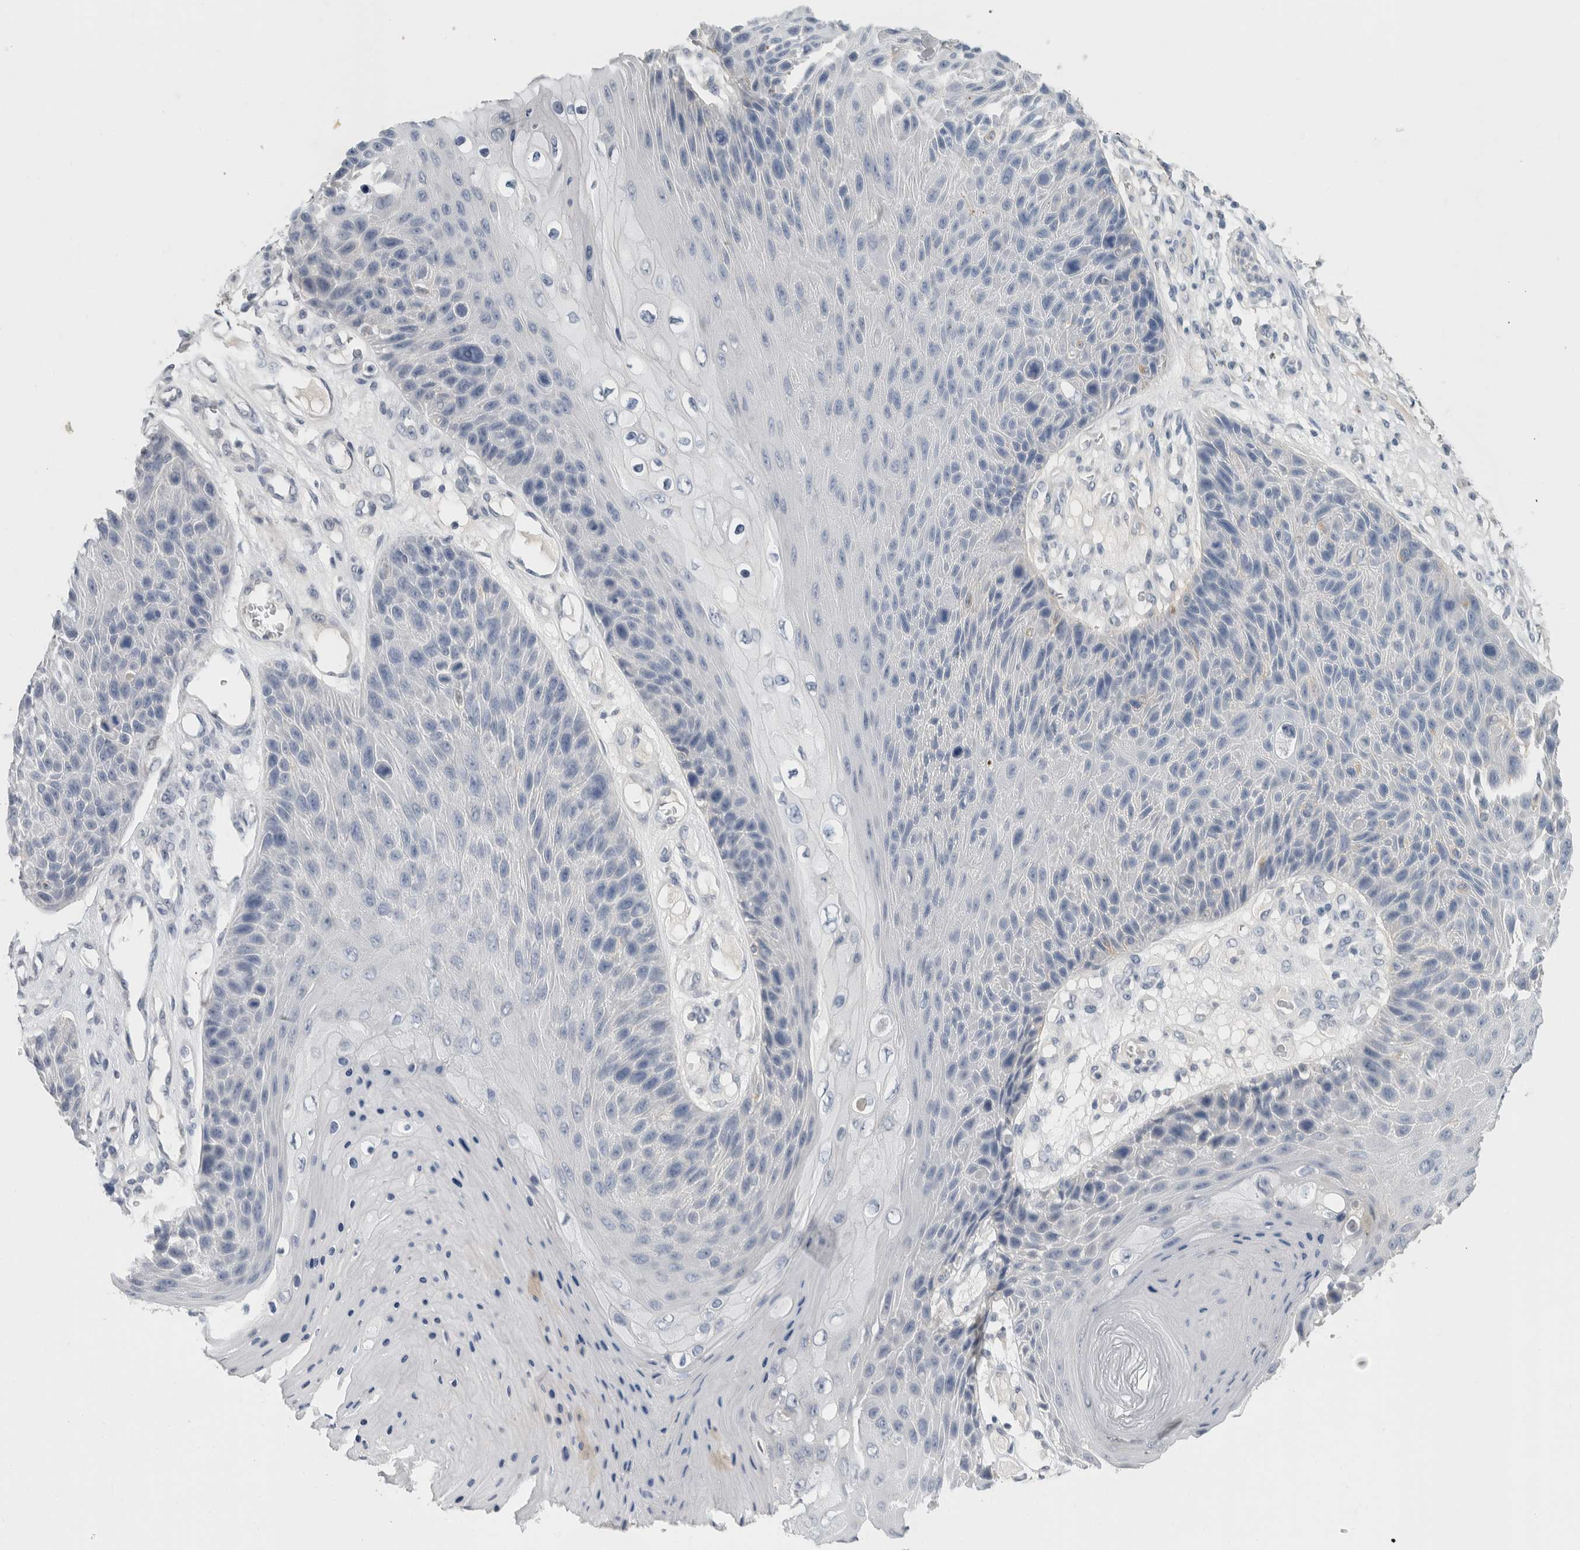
{"staining": {"intensity": "negative", "quantity": "none", "location": "none"}, "tissue": "skin cancer", "cell_type": "Tumor cells", "image_type": "cancer", "snomed": [{"axis": "morphology", "description": "Squamous cell carcinoma, NOS"}, {"axis": "topography", "description": "Skin"}], "caption": "A high-resolution histopathology image shows immunohistochemistry (IHC) staining of skin cancer (squamous cell carcinoma), which exhibits no significant positivity in tumor cells.", "gene": "BCAN", "patient": {"sex": "female", "age": 88}}